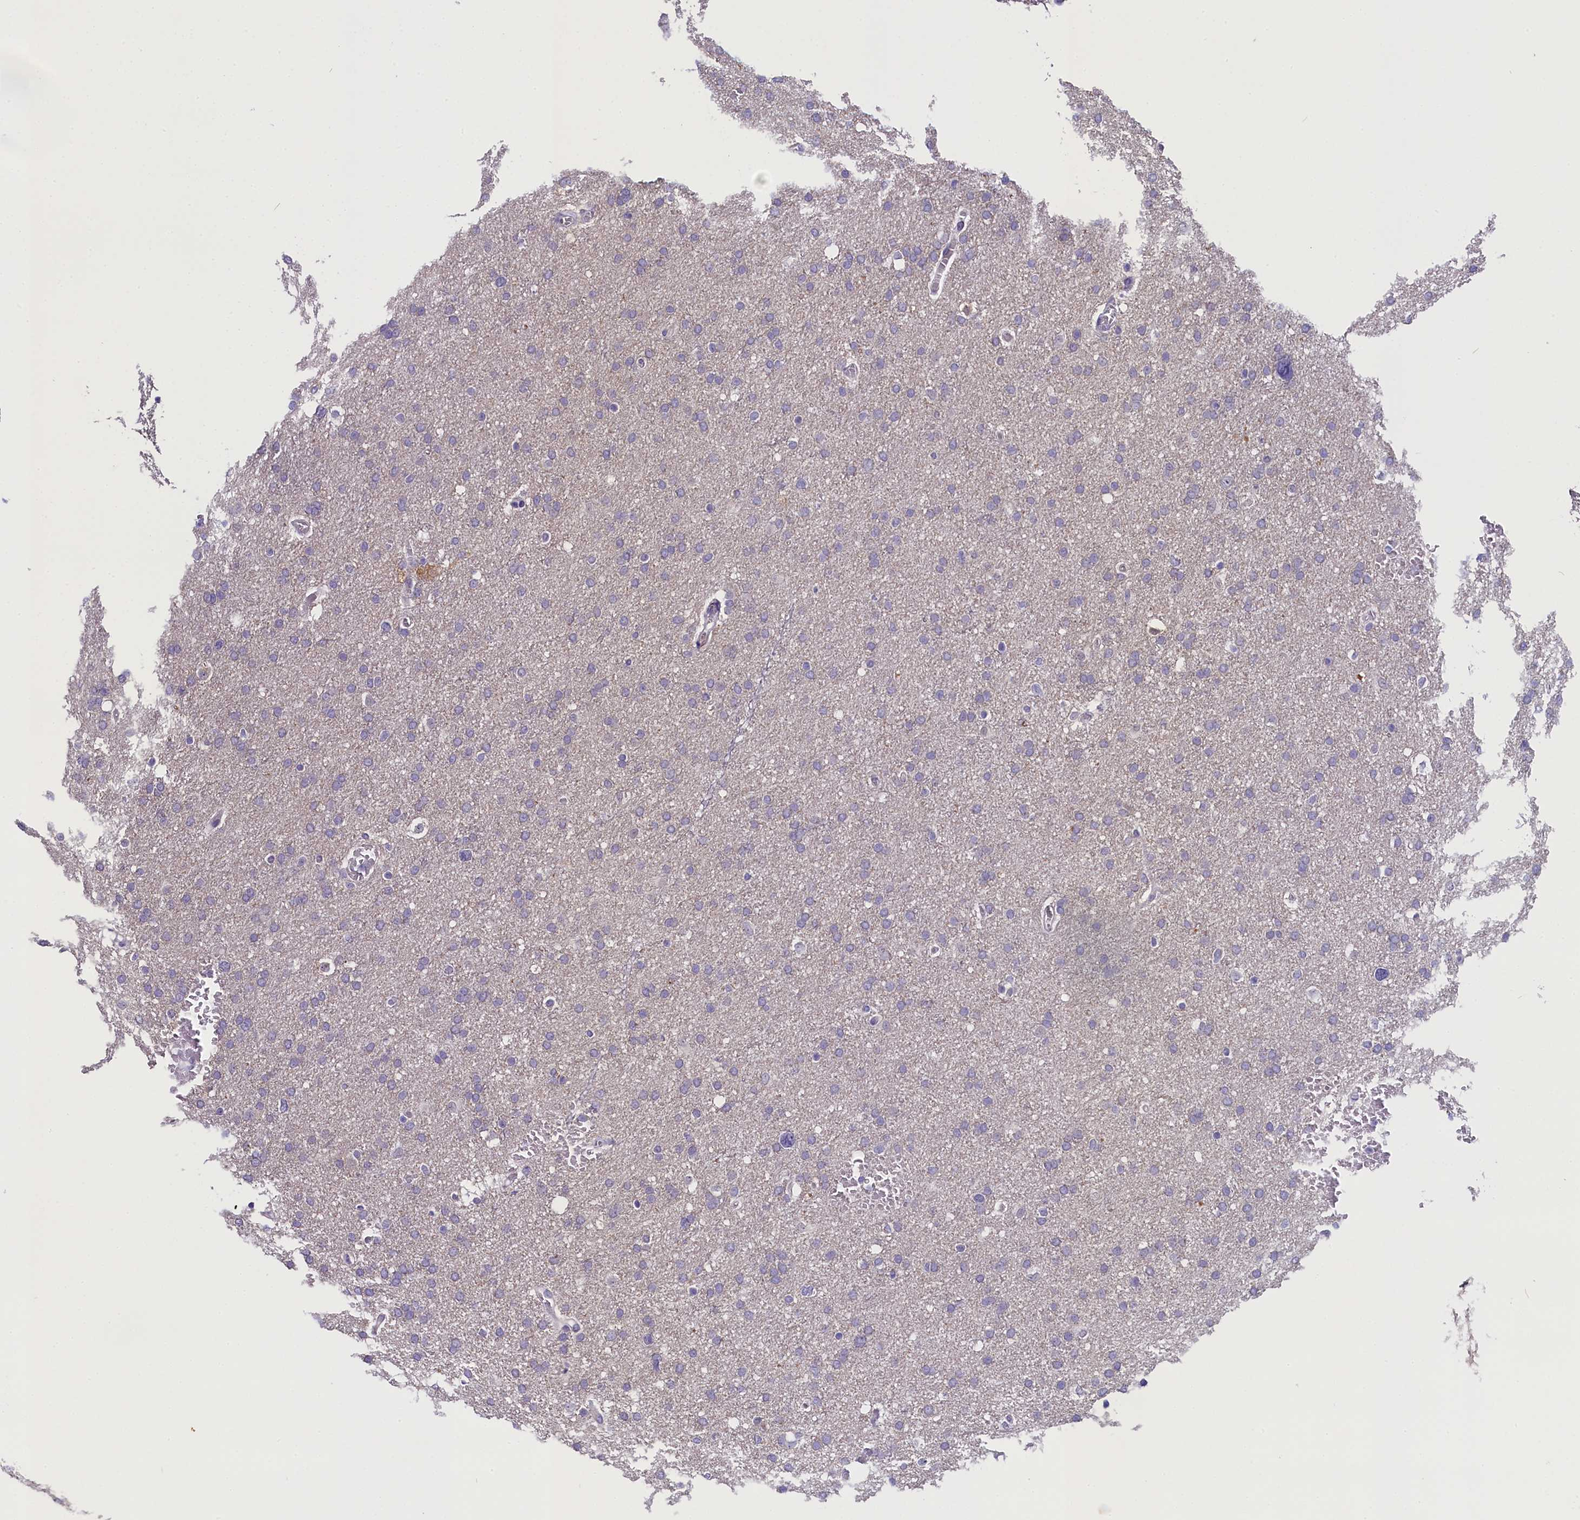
{"staining": {"intensity": "negative", "quantity": "none", "location": "none"}, "tissue": "glioma", "cell_type": "Tumor cells", "image_type": "cancer", "snomed": [{"axis": "morphology", "description": "Glioma, malignant, High grade"}, {"axis": "topography", "description": "Cerebral cortex"}], "caption": "Malignant glioma (high-grade) was stained to show a protein in brown. There is no significant expression in tumor cells. Nuclei are stained in blue.", "gene": "OSGEP", "patient": {"sex": "female", "age": 36}}